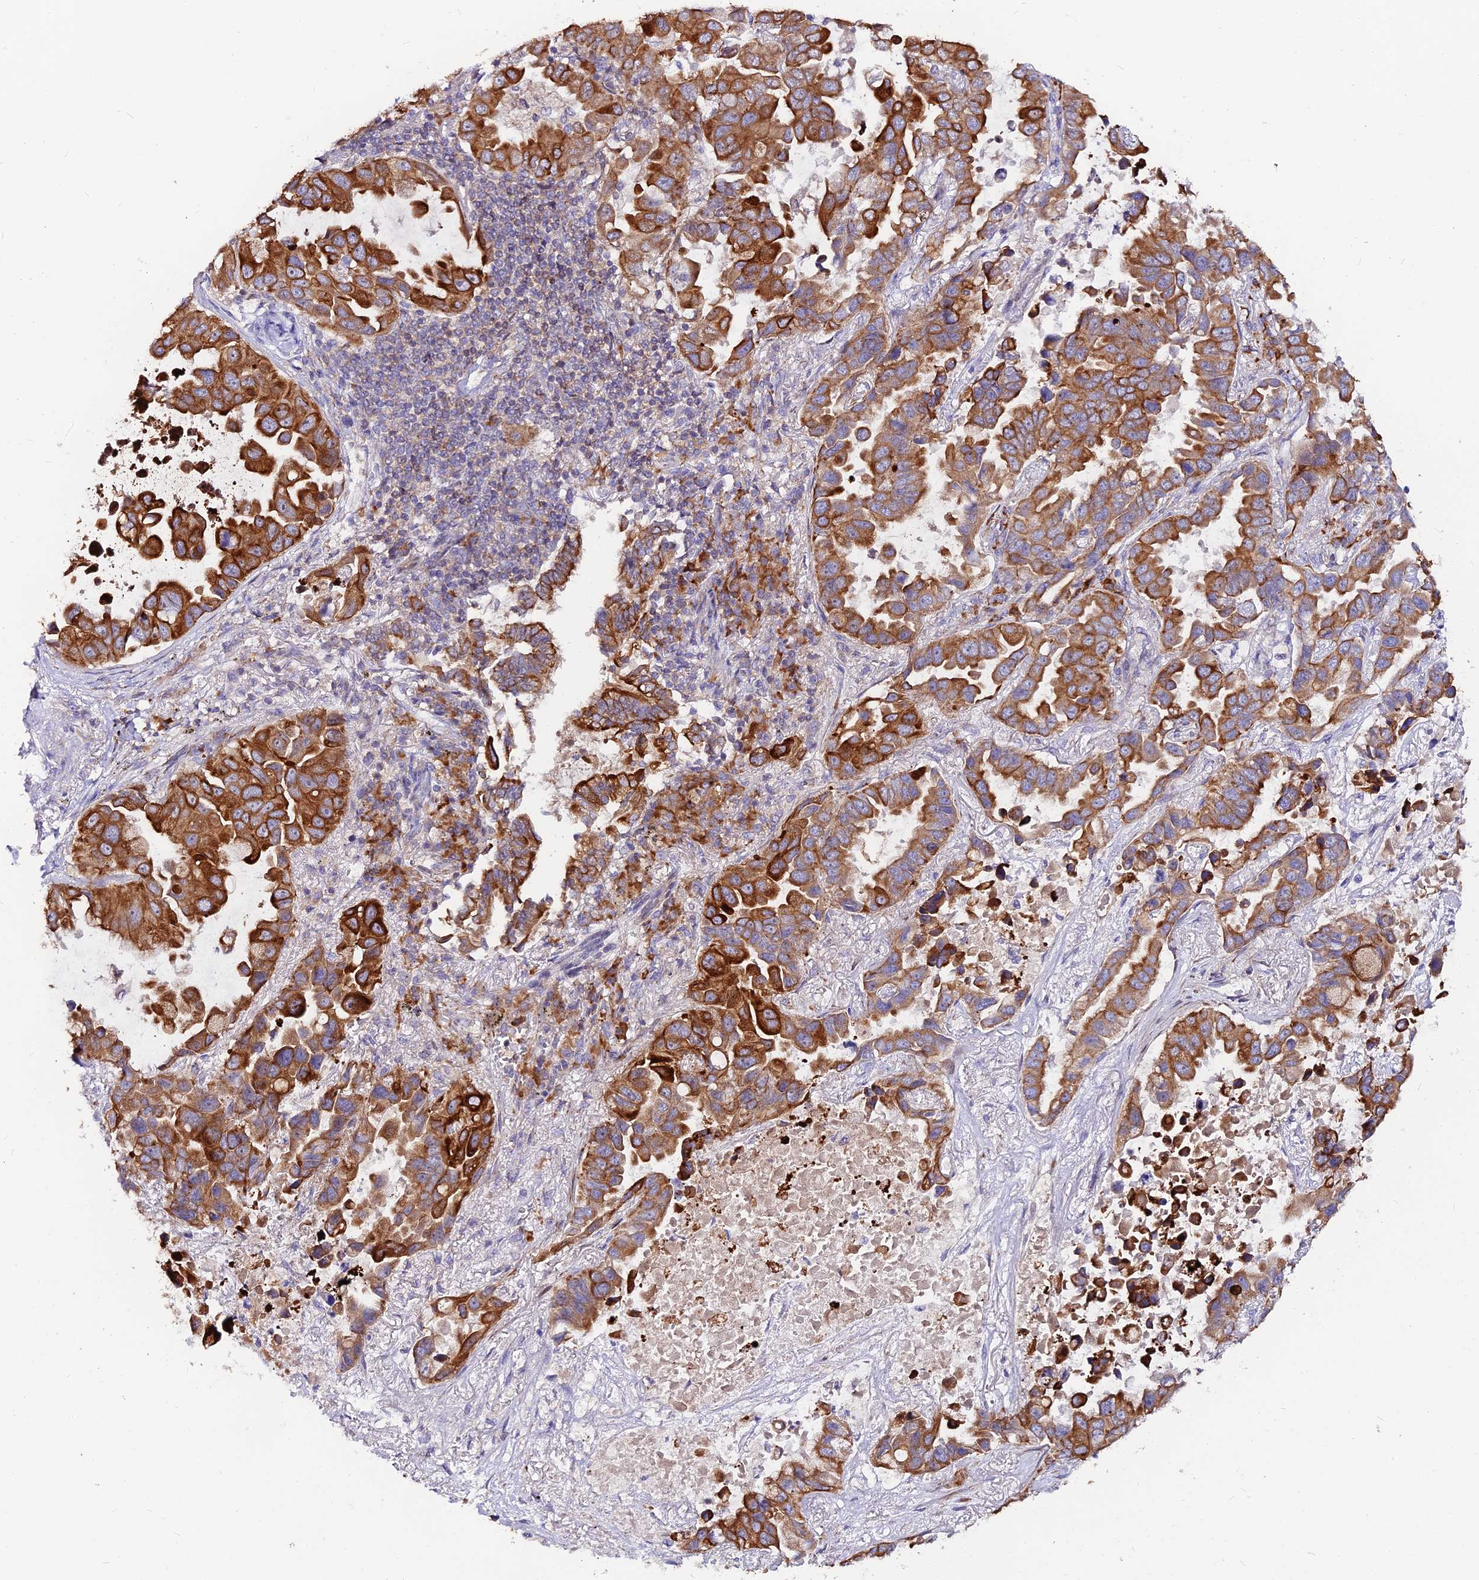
{"staining": {"intensity": "strong", "quantity": ">75%", "location": "cytoplasmic/membranous"}, "tissue": "lung cancer", "cell_type": "Tumor cells", "image_type": "cancer", "snomed": [{"axis": "morphology", "description": "Adenocarcinoma, NOS"}, {"axis": "topography", "description": "Lung"}], "caption": "Lung adenocarcinoma stained for a protein (brown) exhibits strong cytoplasmic/membranous positive positivity in approximately >75% of tumor cells.", "gene": "DENND2D", "patient": {"sex": "male", "age": 64}}